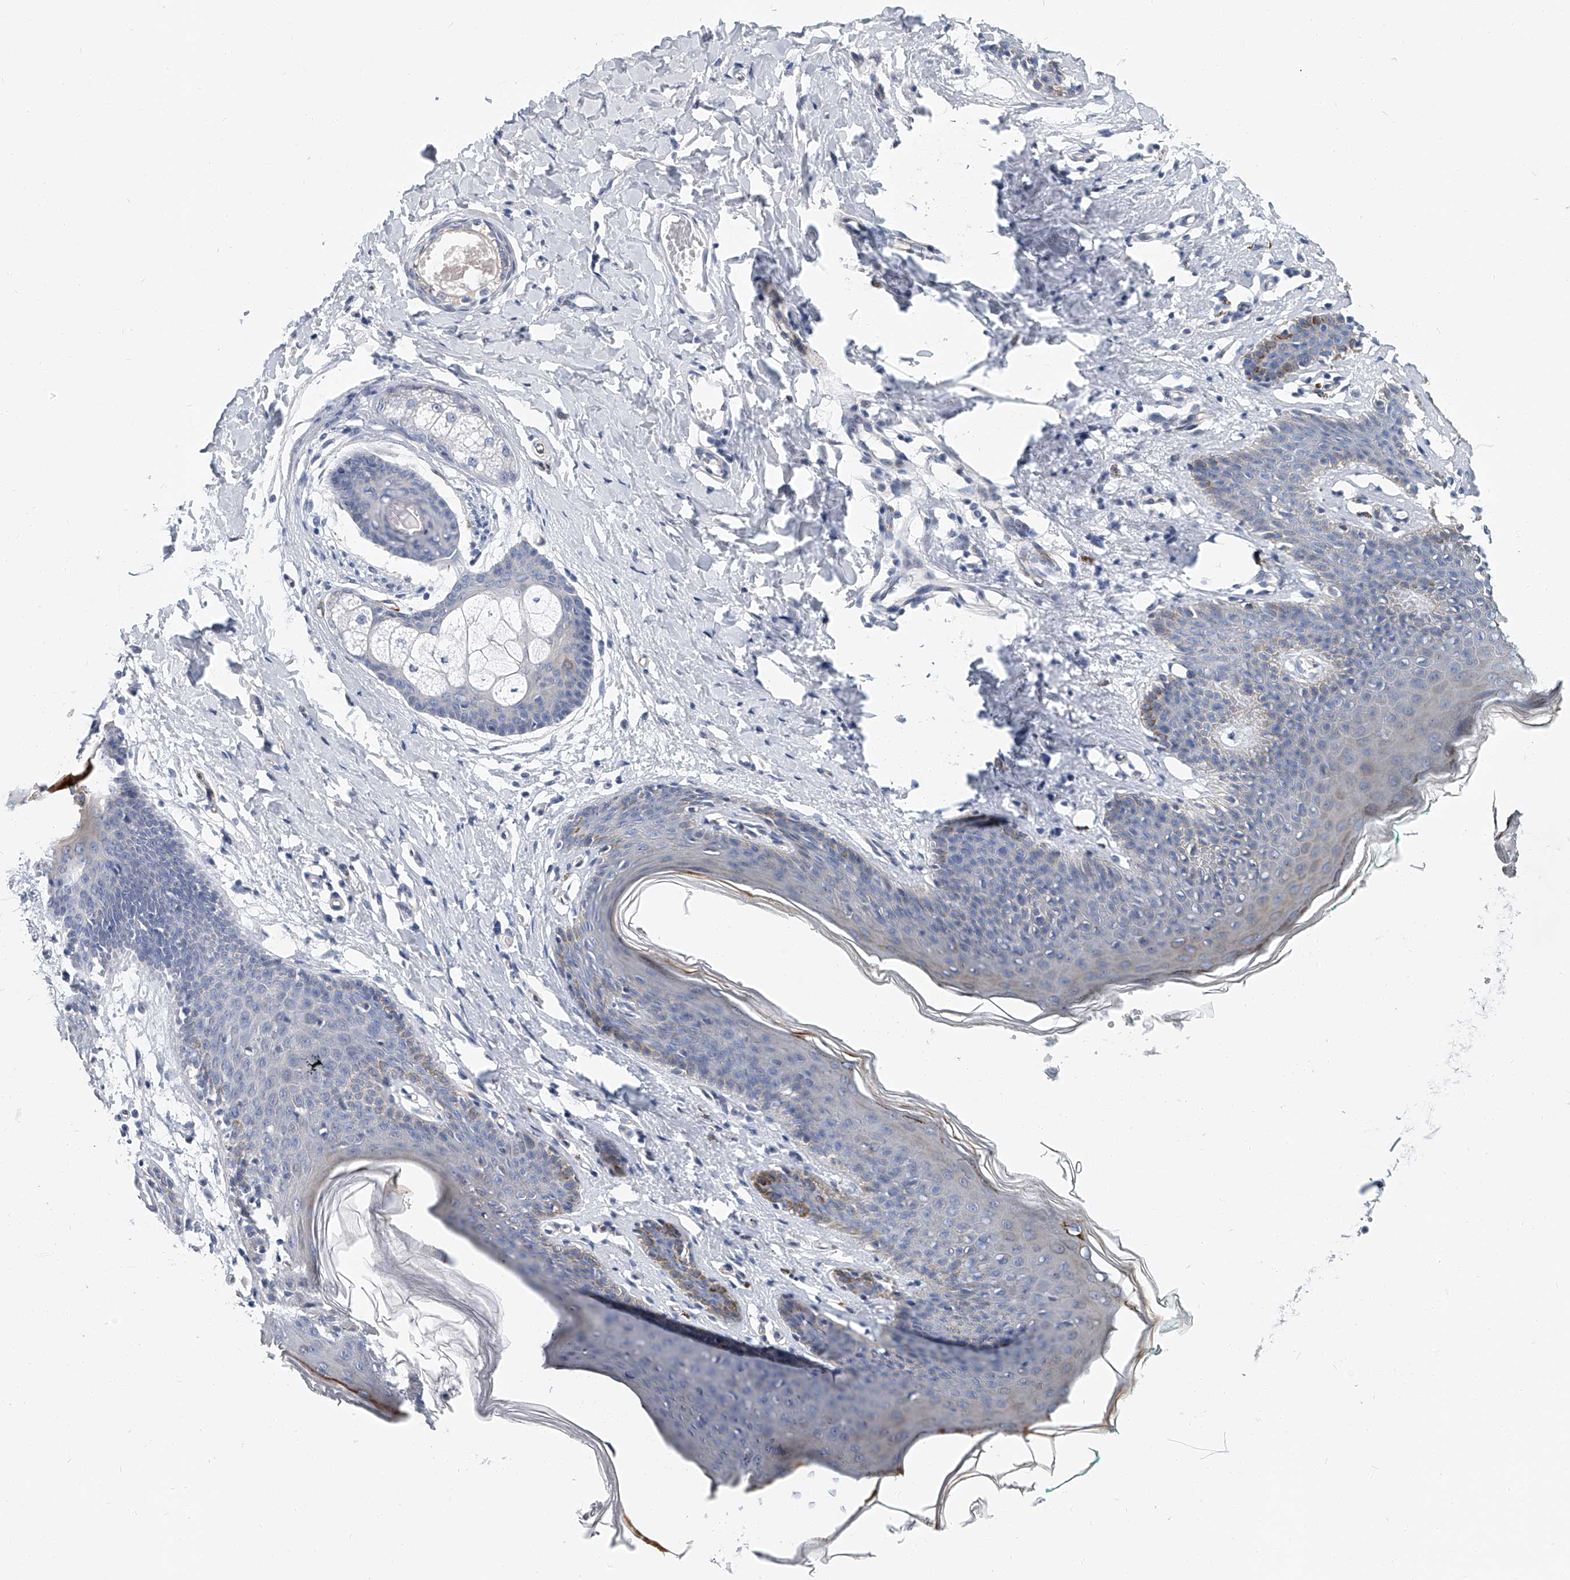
{"staining": {"intensity": "moderate", "quantity": "<25%", "location": "cytoplasmic/membranous"}, "tissue": "skin", "cell_type": "Epidermal cells", "image_type": "normal", "snomed": [{"axis": "morphology", "description": "Normal tissue, NOS"}, {"axis": "topography", "description": "Vulva"}], "caption": "The immunohistochemical stain shows moderate cytoplasmic/membranous positivity in epidermal cells of benign skin.", "gene": "KIRREL1", "patient": {"sex": "female", "age": 66}}